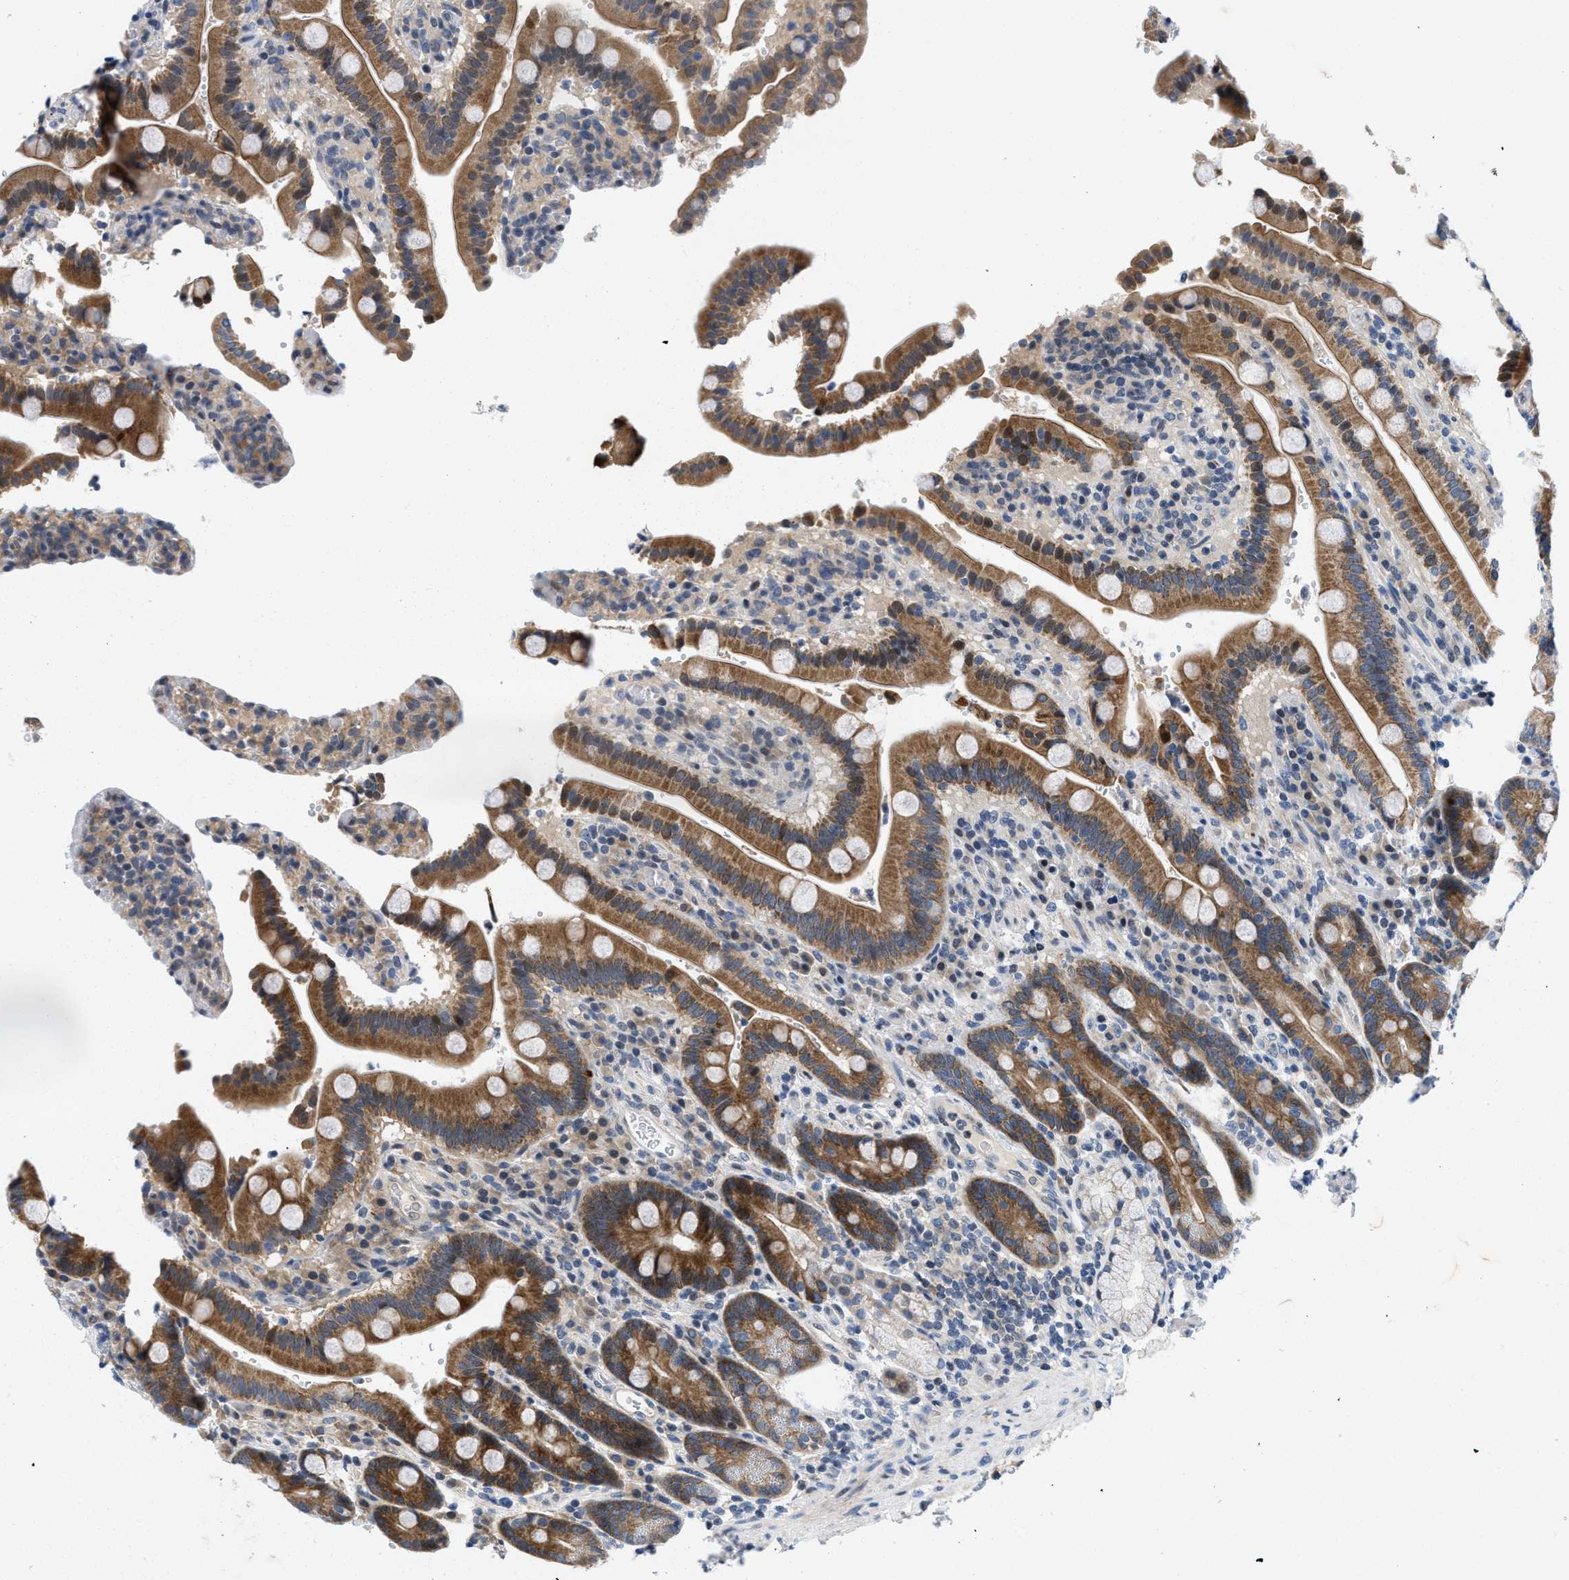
{"staining": {"intensity": "moderate", "quantity": ">75%", "location": "cytoplasmic/membranous"}, "tissue": "duodenum", "cell_type": "Glandular cells", "image_type": "normal", "snomed": [{"axis": "morphology", "description": "Normal tissue, NOS"}, {"axis": "topography", "description": "Small intestine, NOS"}], "caption": "Immunohistochemical staining of normal human duodenum exhibits >75% levels of moderate cytoplasmic/membranous protein positivity in approximately >75% of glandular cells.", "gene": "IKBKE", "patient": {"sex": "female", "age": 71}}